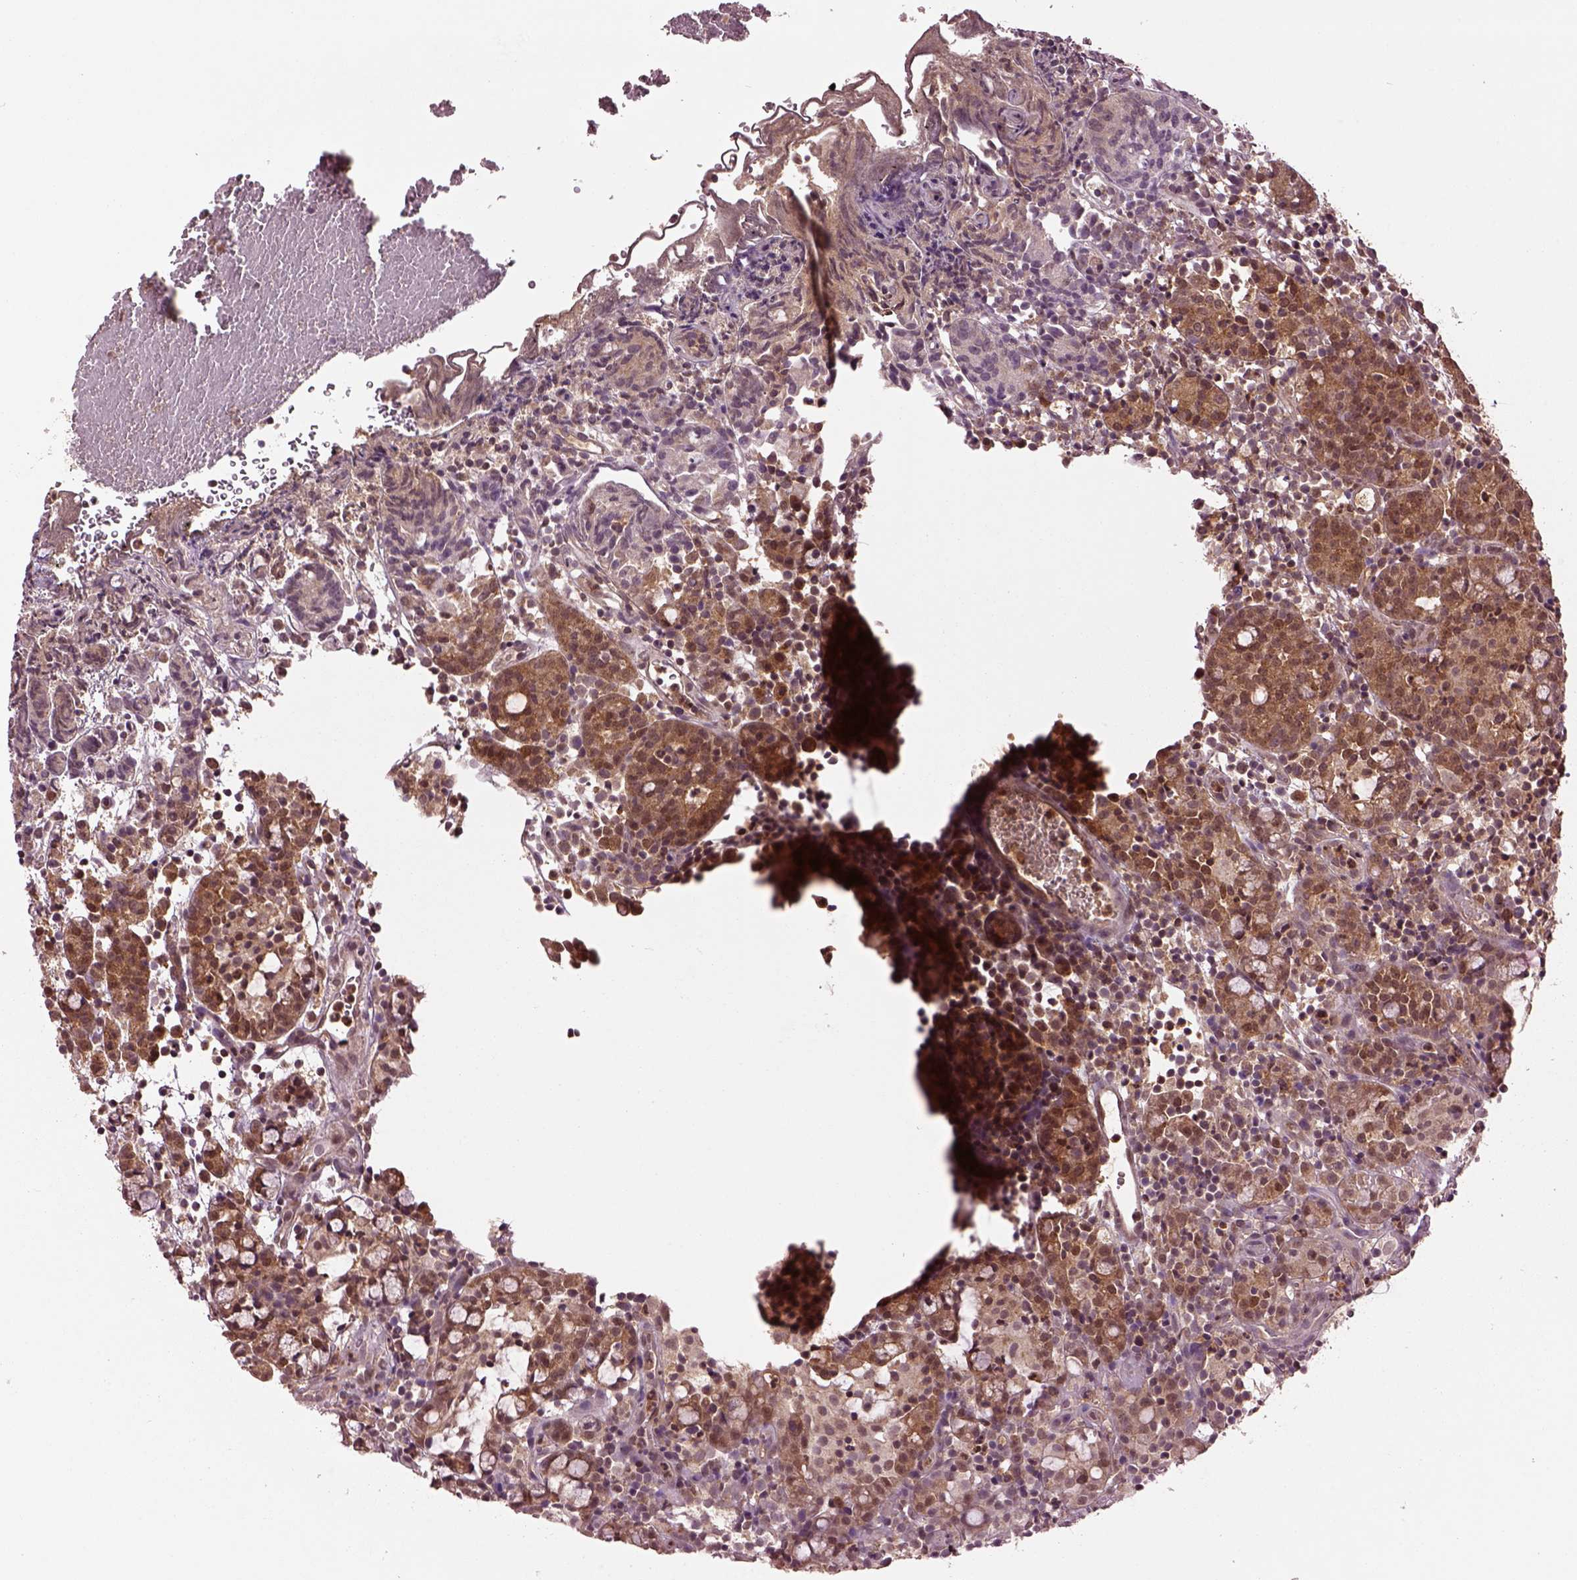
{"staining": {"intensity": "moderate", "quantity": ">75%", "location": "cytoplasmic/membranous"}, "tissue": "prostate cancer", "cell_type": "Tumor cells", "image_type": "cancer", "snomed": [{"axis": "morphology", "description": "Adenocarcinoma, High grade"}, {"axis": "topography", "description": "Prostate"}], "caption": "Protein expression analysis of high-grade adenocarcinoma (prostate) displays moderate cytoplasmic/membranous positivity in approximately >75% of tumor cells.", "gene": "MDP1", "patient": {"sex": "male", "age": 53}}